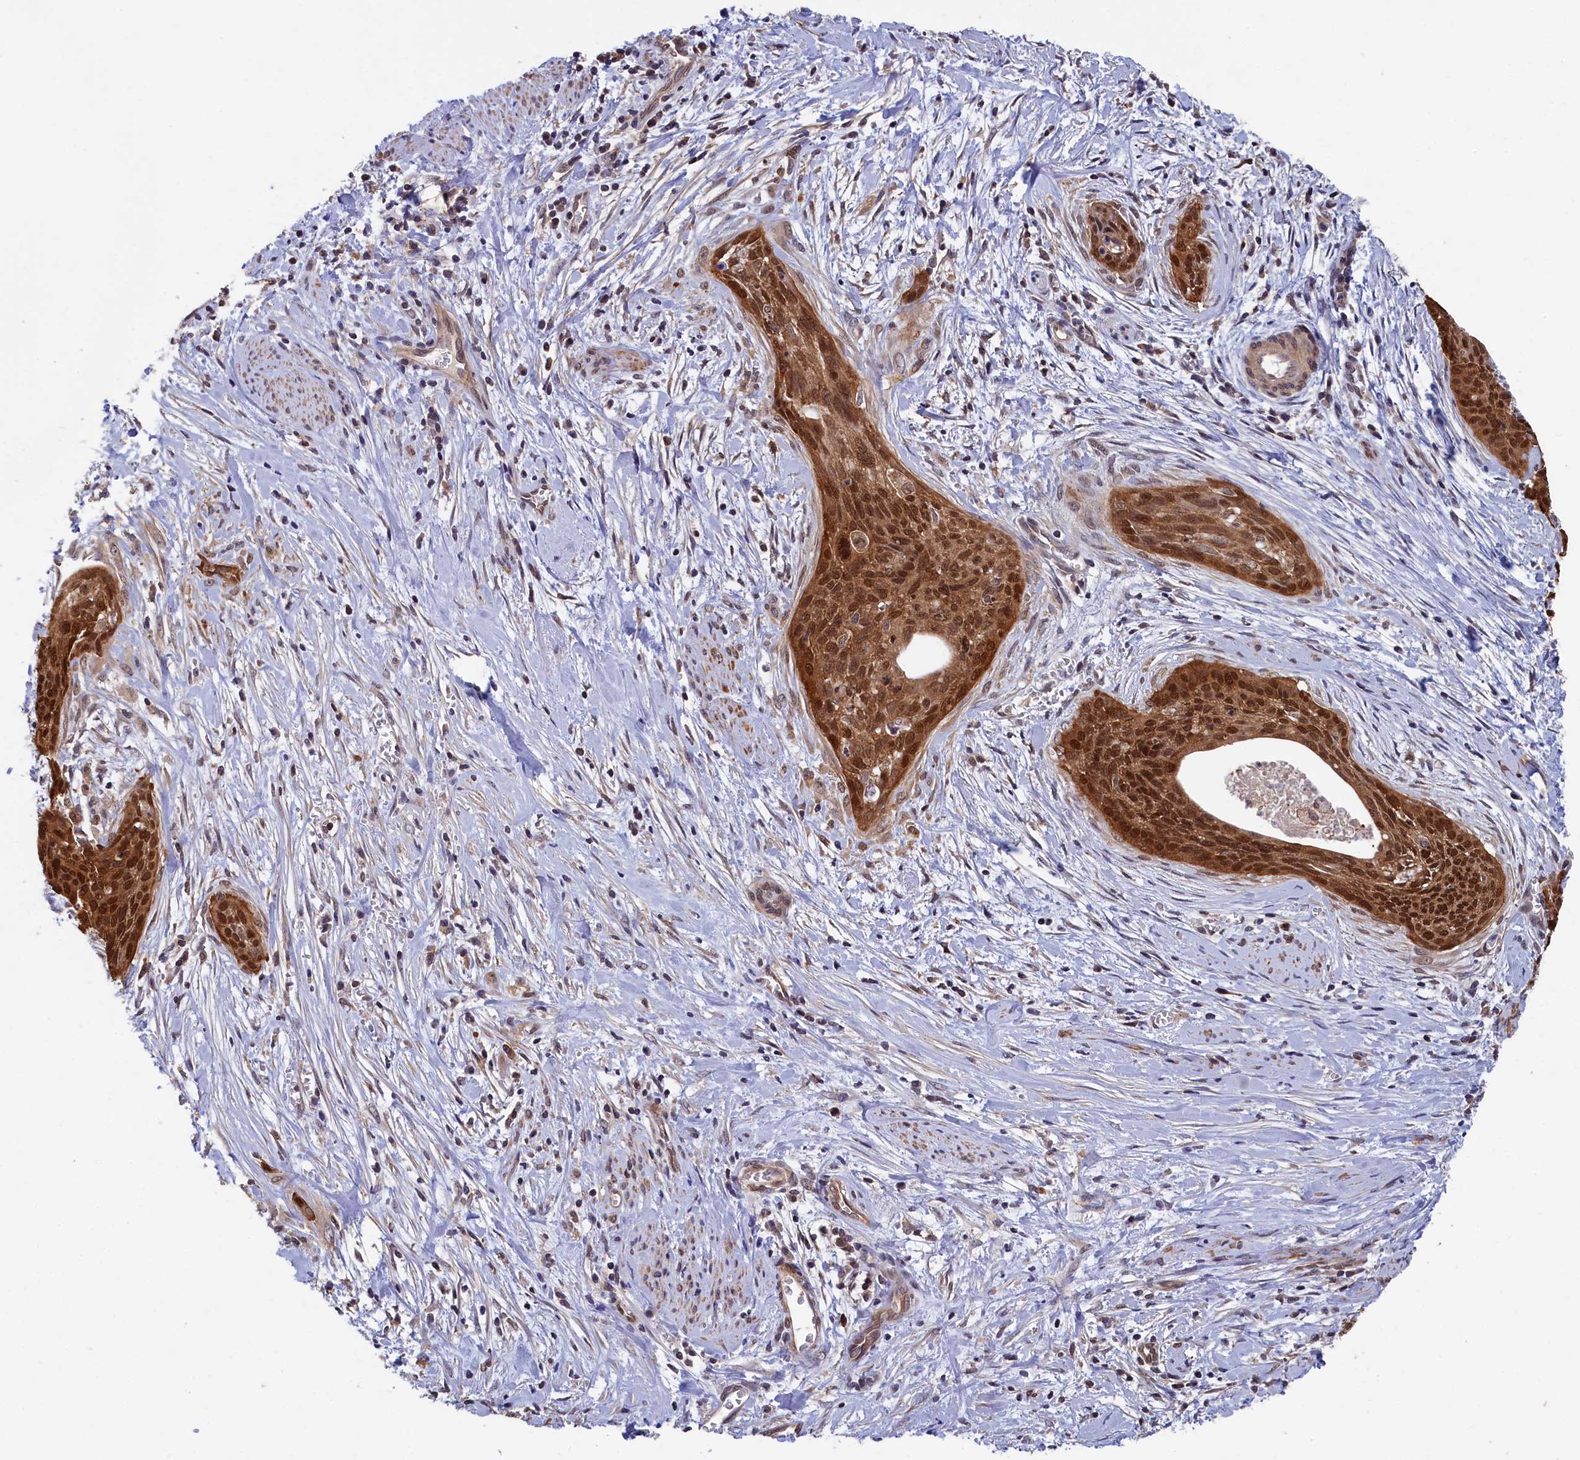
{"staining": {"intensity": "strong", "quantity": ">75%", "location": "cytoplasmic/membranous,nuclear"}, "tissue": "cervical cancer", "cell_type": "Tumor cells", "image_type": "cancer", "snomed": [{"axis": "morphology", "description": "Squamous cell carcinoma, NOS"}, {"axis": "topography", "description": "Cervix"}], "caption": "DAB immunohistochemical staining of human cervical cancer displays strong cytoplasmic/membranous and nuclear protein positivity in about >75% of tumor cells. The staining was performed using DAB (3,3'-diaminobenzidine) to visualize the protein expression in brown, while the nuclei were stained in blue with hematoxylin (Magnification: 20x).", "gene": "JPT2", "patient": {"sex": "female", "age": 55}}